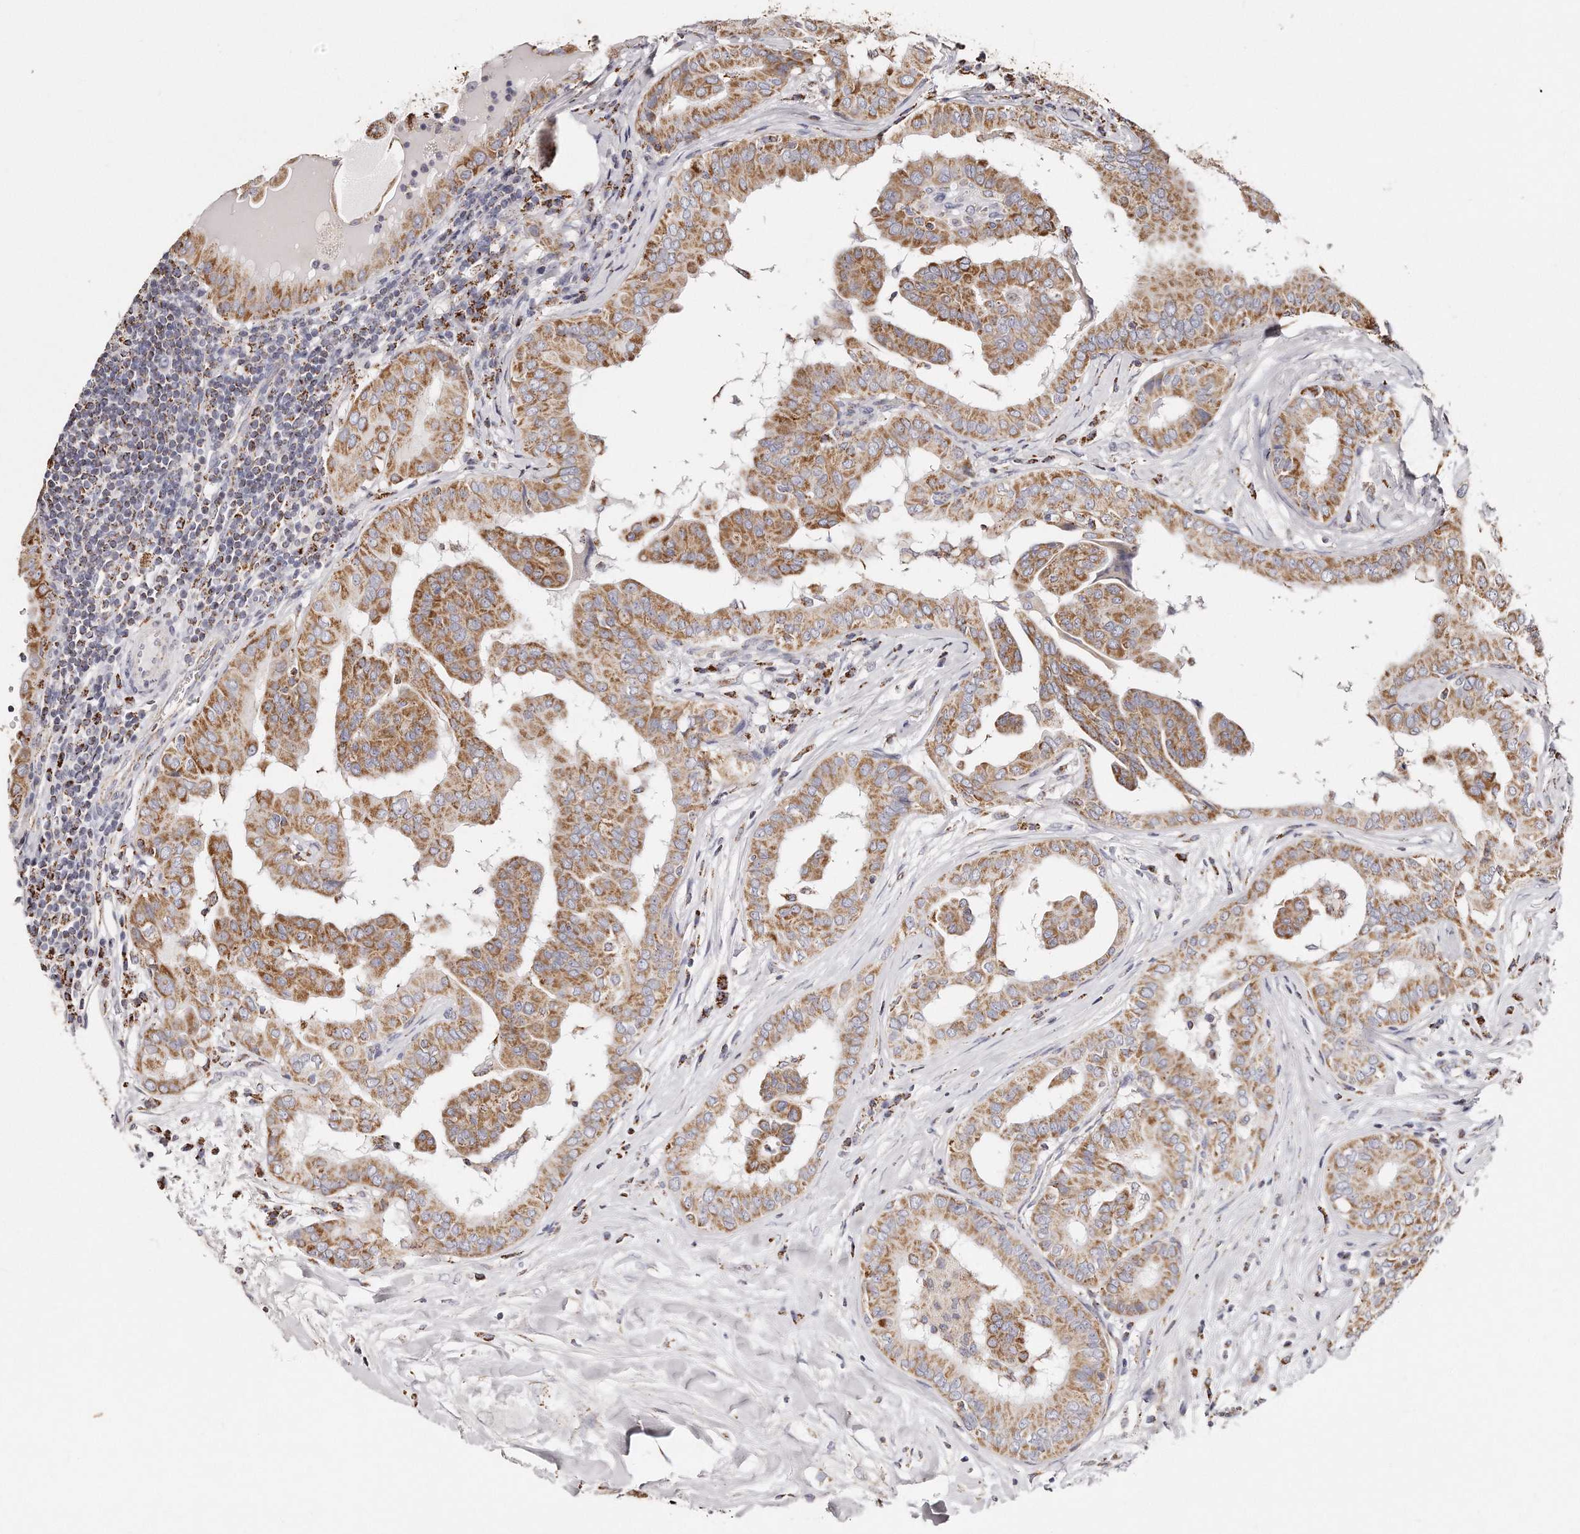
{"staining": {"intensity": "moderate", "quantity": ">75%", "location": "cytoplasmic/membranous"}, "tissue": "thyroid cancer", "cell_type": "Tumor cells", "image_type": "cancer", "snomed": [{"axis": "morphology", "description": "Papillary adenocarcinoma, NOS"}, {"axis": "topography", "description": "Thyroid gland"}], "caption": "Thyroid papillary adenocarcinoma was stained to show a protein in brown. There is medium levels of moderate cytoplasmic/membranous staining in approximately >75% of tumor cells. The staining was performed using DAB to visualize the protein expression in brown, while the nuclei were stained in blue with hematoxylin (Magnification: 20x).", "gene": "RTKN", "patient": {"sex": "male", "age": 33}}